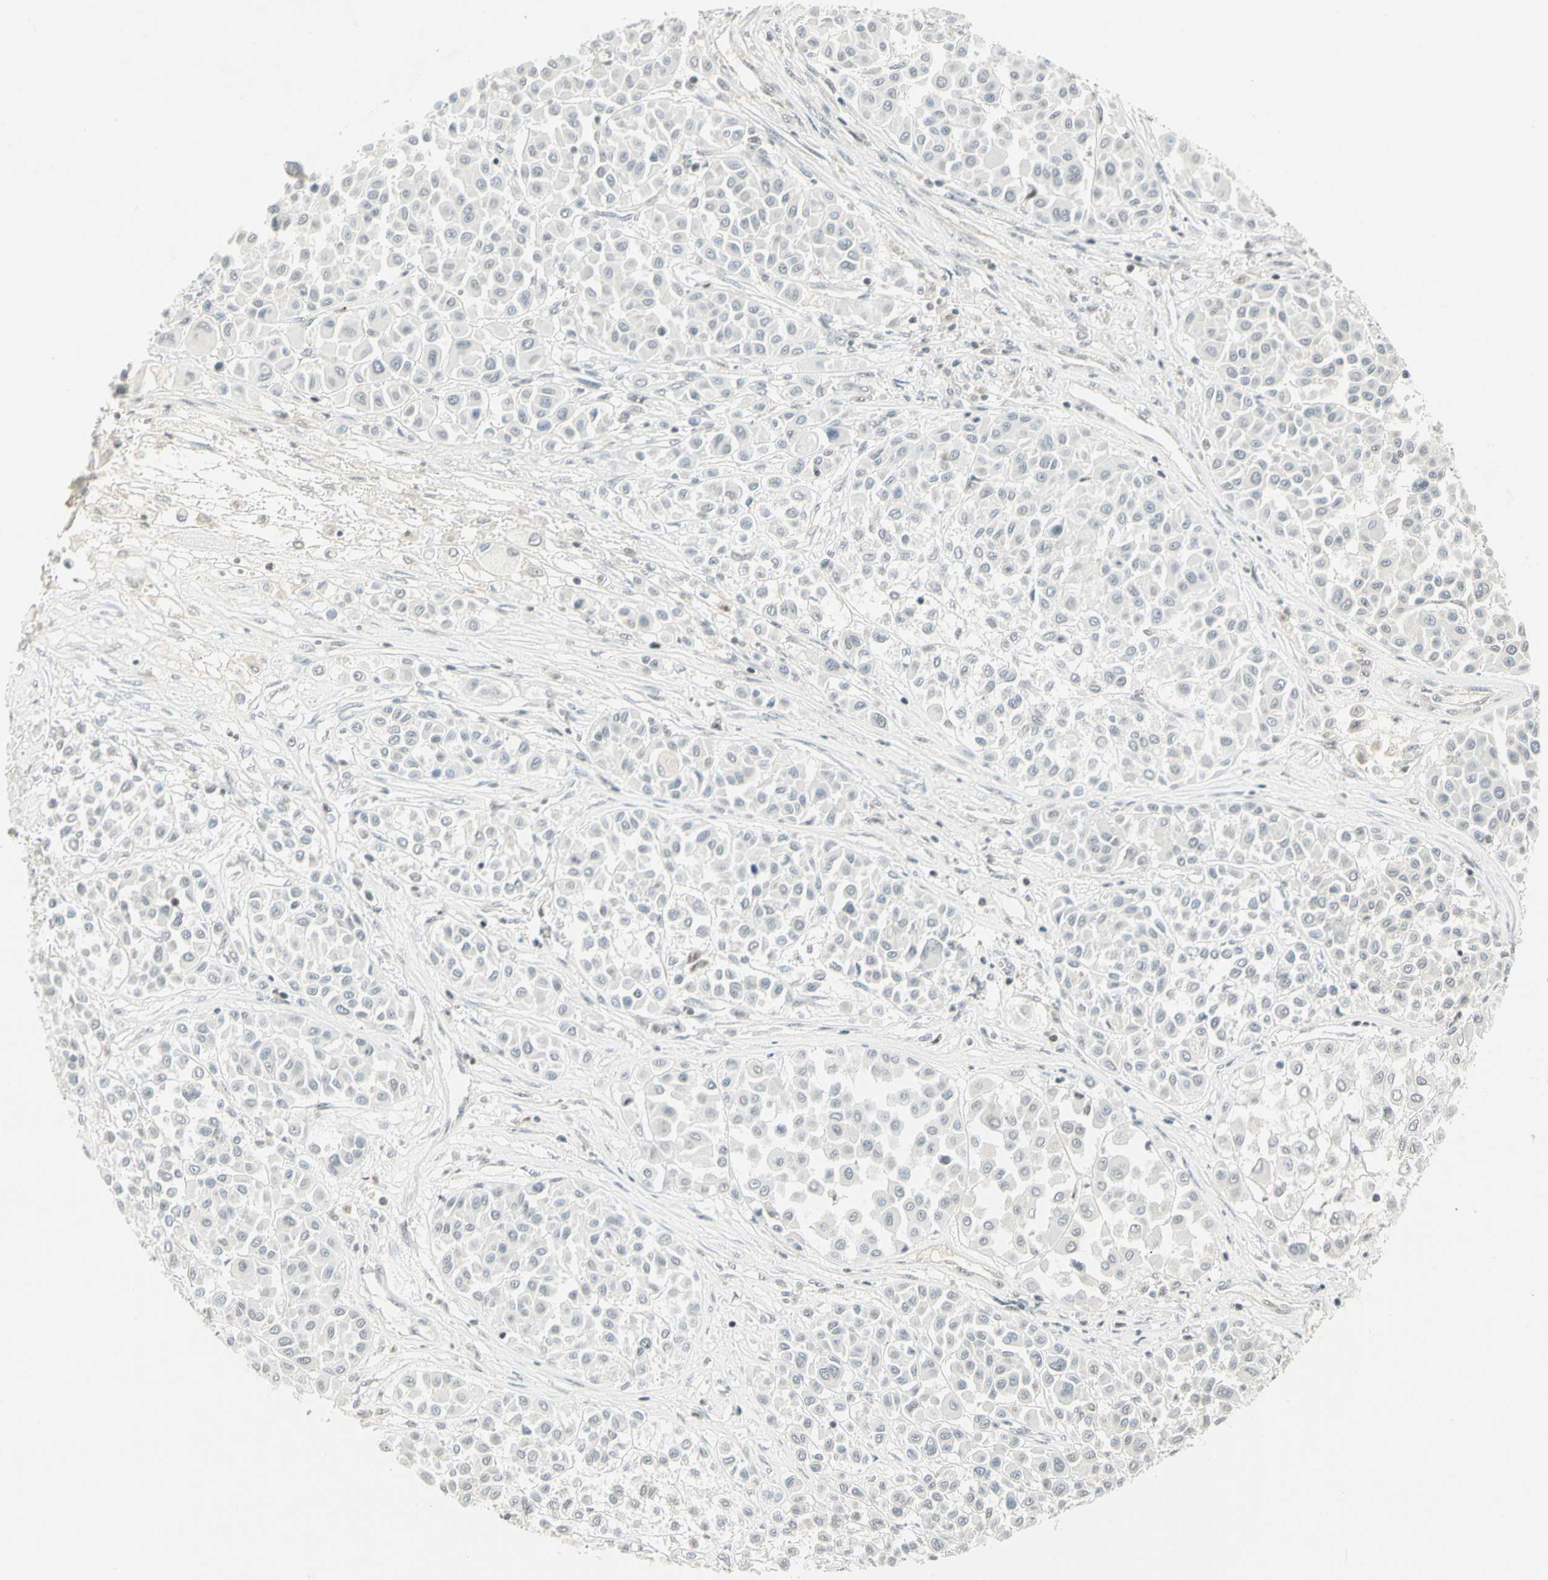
{"staining": {"intensity": "weak", "quantity": "<25%", "location": "nuclear"}, "tissue": "melanoma", "cell_type": "Tumor cells", "image_type": "cancer", "snomed": [{"axis": "morphology", "description": "Malignant melanoma, Metastatic site"}, {"axis": "topography", "description": "Soft tissue"}], "caption": "Malignant melanoma (metastatic site) was stained to show a protein in brown. There is no significant staining in tumor cells. Brightfield microscopy of immunohistochemistry stained with DAB (brown) and hematoxylin (blue), captured at high magnification.", "gene": "SMAD3", "patient": {"sex": "male", "age": 41}}